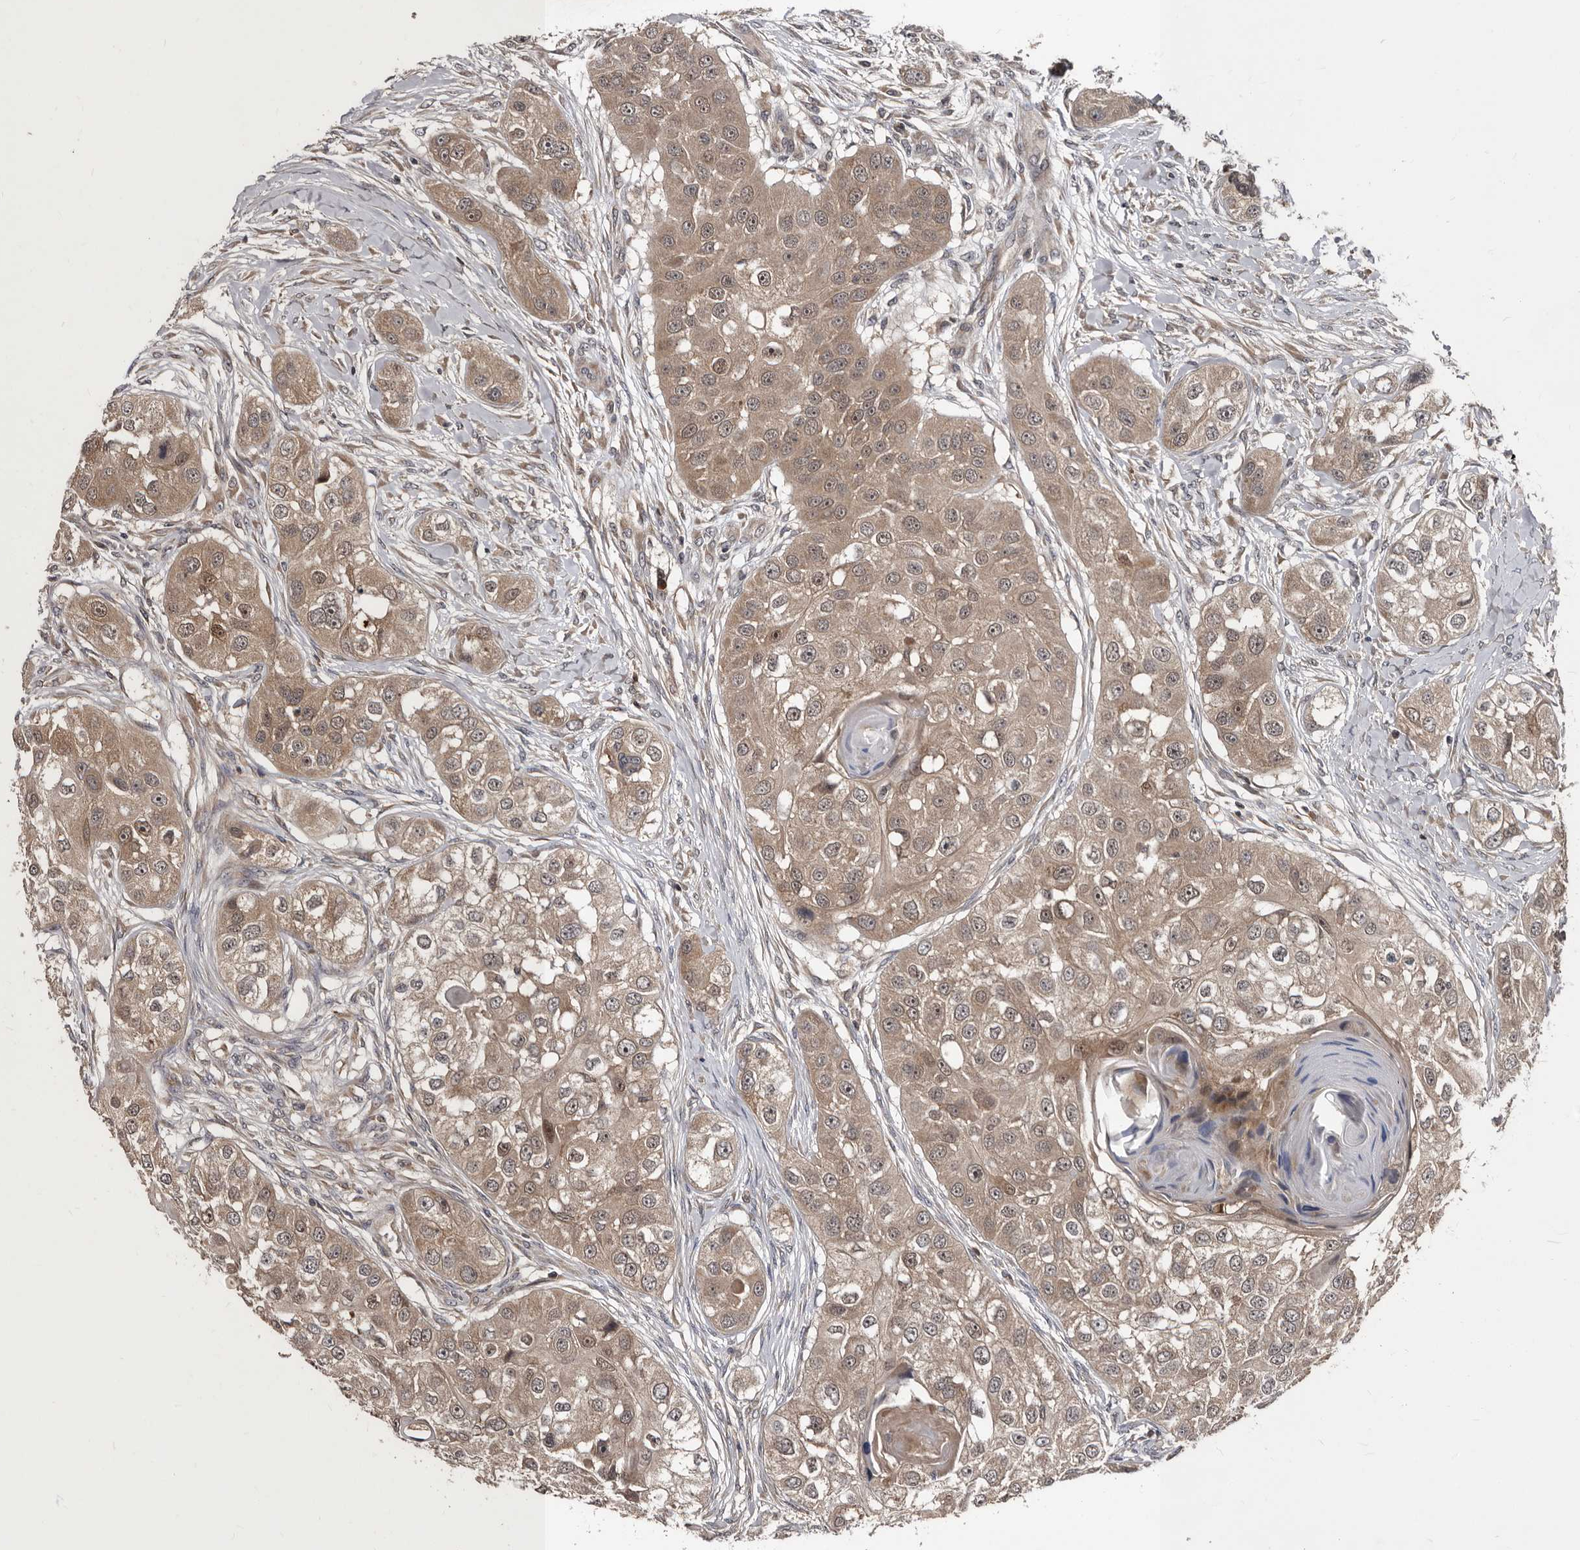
{"staining": {"intensity": "weak", "quantity": ">75%", "location": "cytoplasmic/membranous"}, "tissue": "head and neck cancer", "cell_type": "Tumor cells", "image_type": "cancer", "snomed": [{"axis": "morphology", "description": "Normal tissue, NOS"}, {"axis": "morphology", "description": "Squamous cell carcinoma, NOS"}, {"axis": "topography", "description": "Skeletal muscle"}, {"axis": "topography", "description": "Head-Neck"}], "caption": "Protein expression analysis of human head and neck cancer (squamous cell carcinoma) reveals weak cytoplasmic/membranous expression in about >75% of tumor cells.", "gene": "PMVK", "patient": {"sex": "male", "age": 51}}